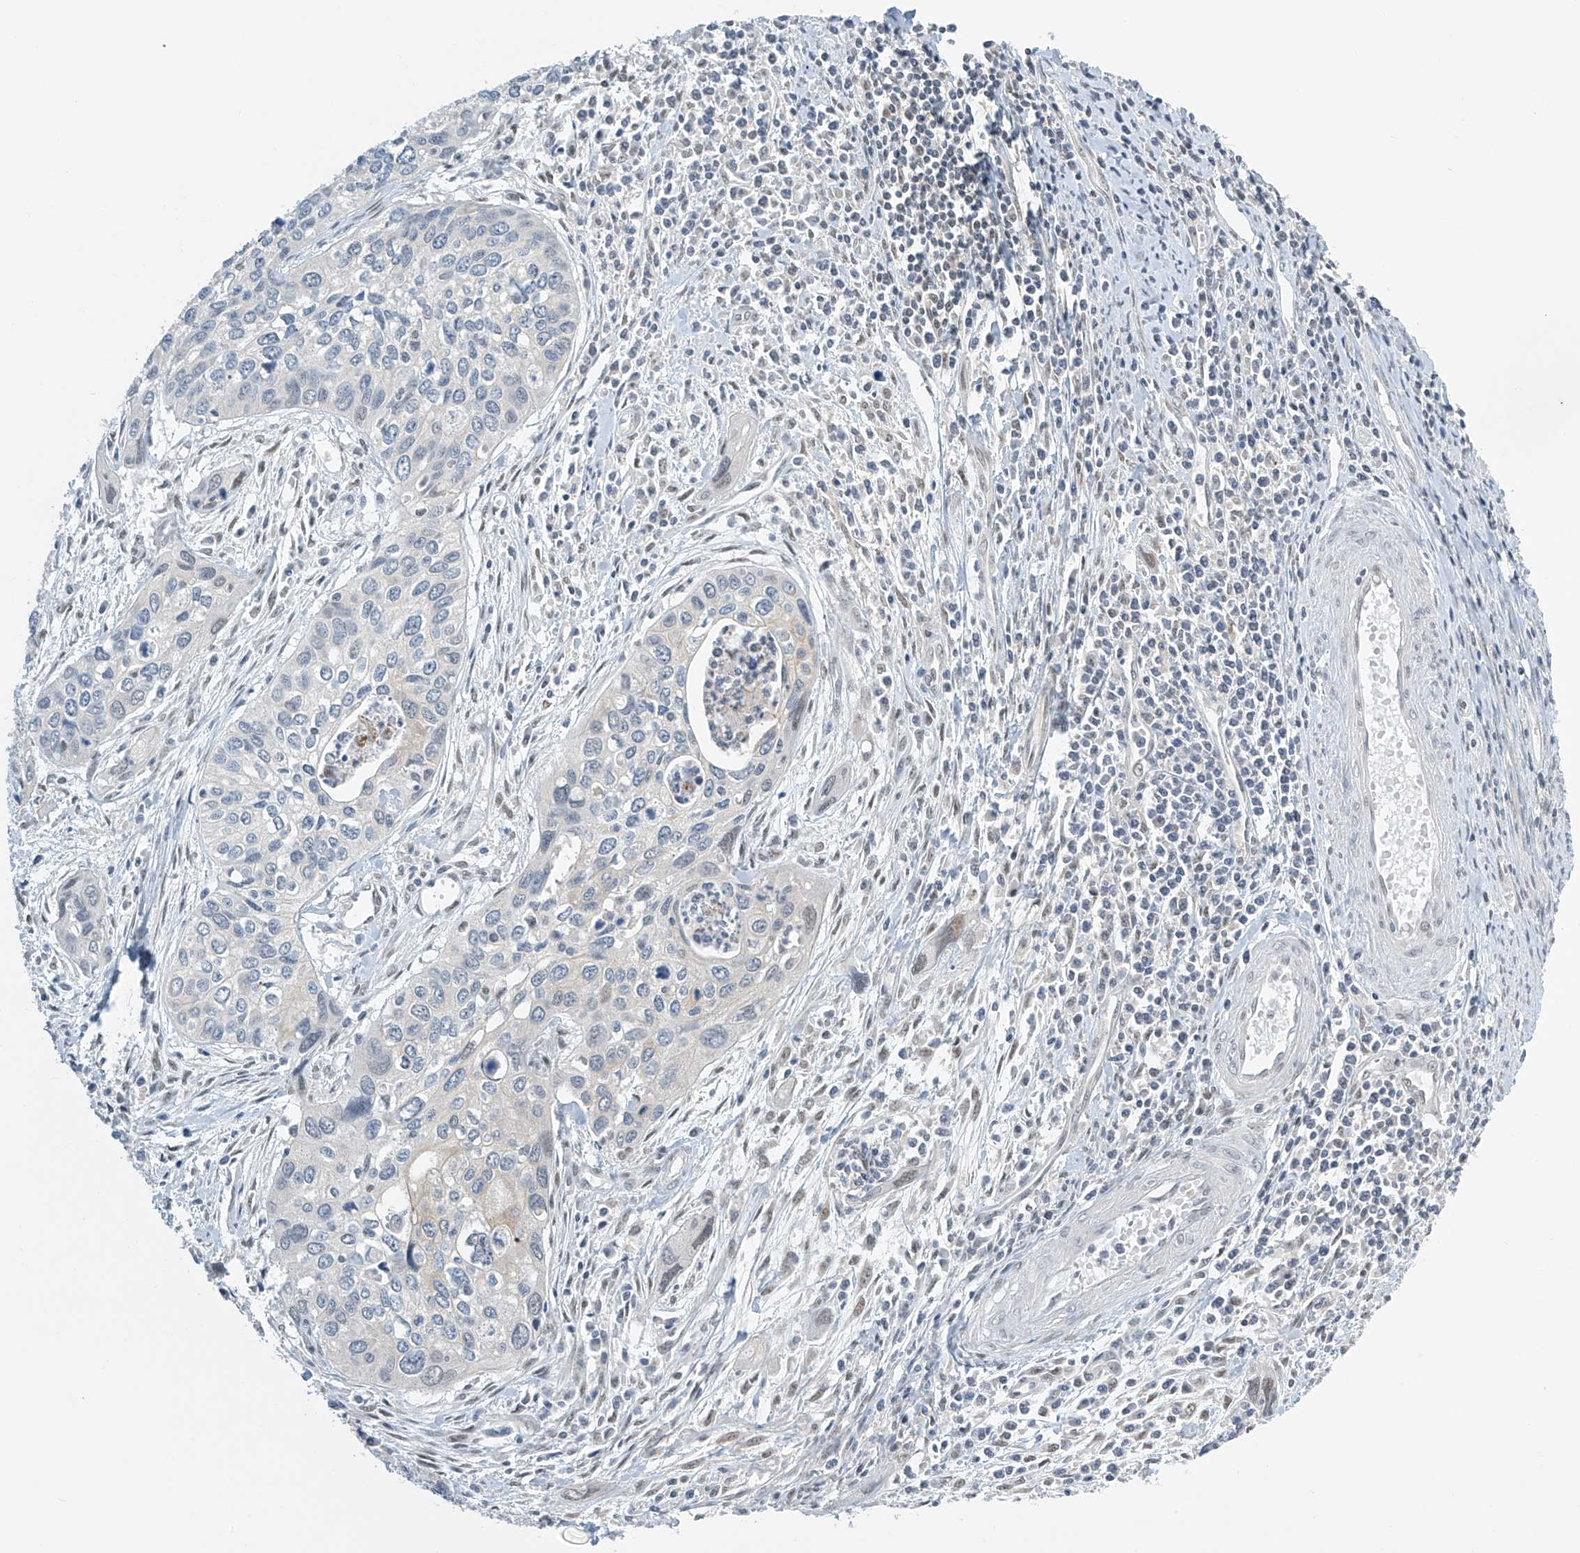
{"staining": {"intensity": "negative", "quantity": "none", "location": "none"}, "tissue": "cervical cancer", "cell_type": "Tumor cells", "image_type": "cancer", "snomed": [{"axis": "morphology", "description": "Squamous cell carcinoma, NOS"}, {"axis": "topography", "description": "Cervix"}], "caption": "Squamous cell carcinoma (cervical) stained for a protein using immunohistochemistry (IHC) exhibits no positivity tumor cells.", "gene": "APLF", "patient": {"sex": "female", "age": 55}}